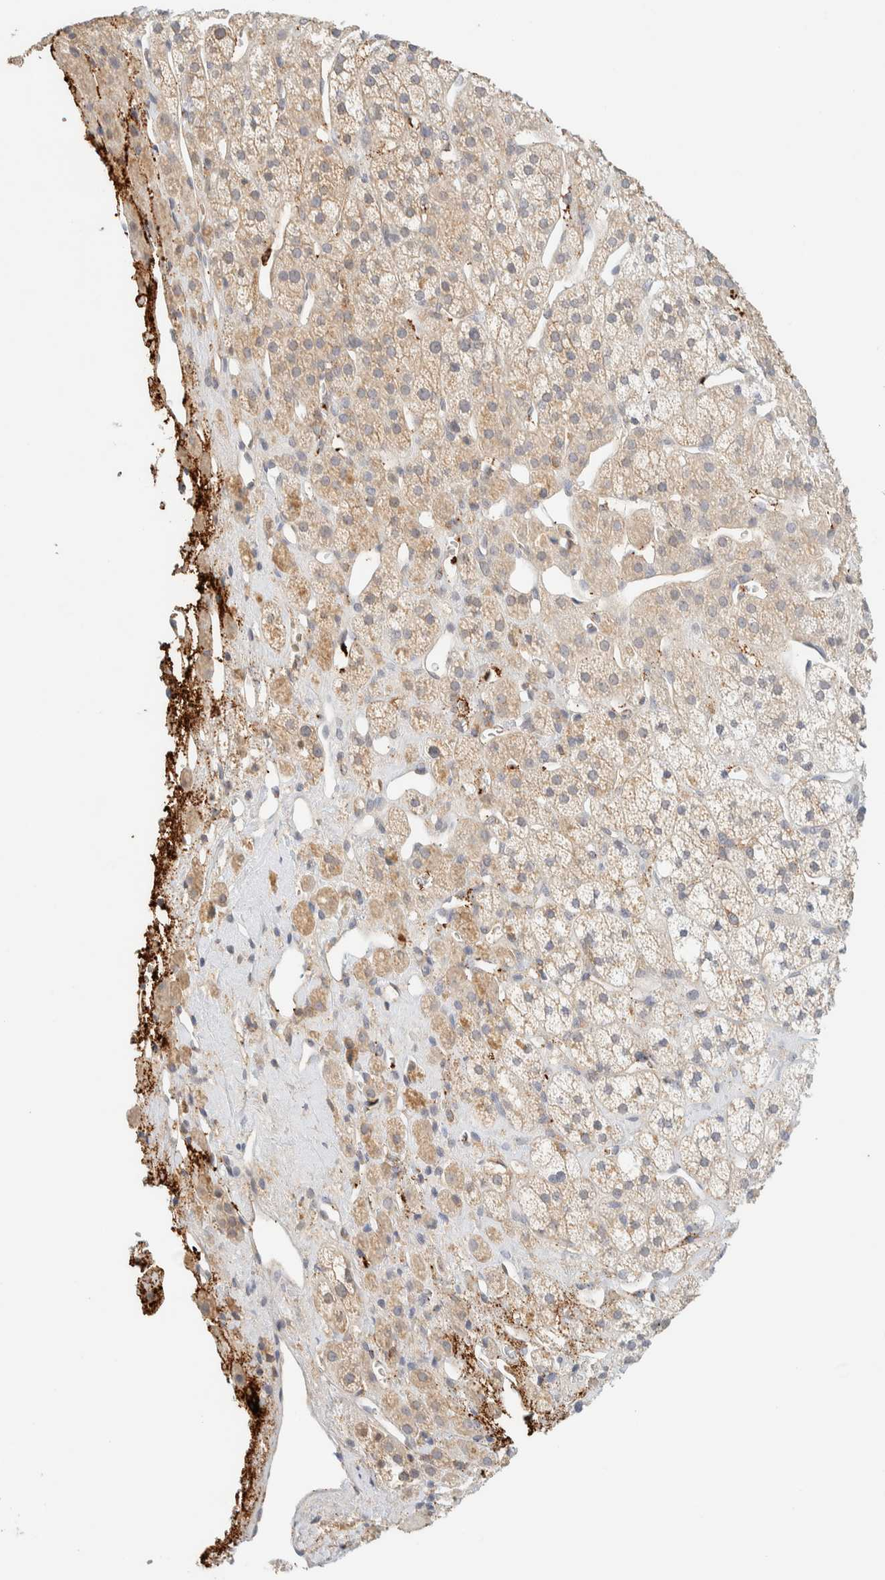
{"staining": {"intensity": "weak", "quantity": ">75%", "location": "cytoplasmic/membranous"}, "tissue": "adrenal gland", "cell_type": "Glandular cells", "image_type": "normal", "snomed": [{"axis": "morphology", "description": "Normal tissue, NOS"}, {"axis": "topography", "description": "Adrenal gland"}], "caption": "Weak cytoplasmic/membranous staining for a protein is identified in about >75% of glandular cells of benign adrenal gland using immunohistochemistry.", "gene": "TBC1D8B", "patient": {"sex": "male", "age": 56}}